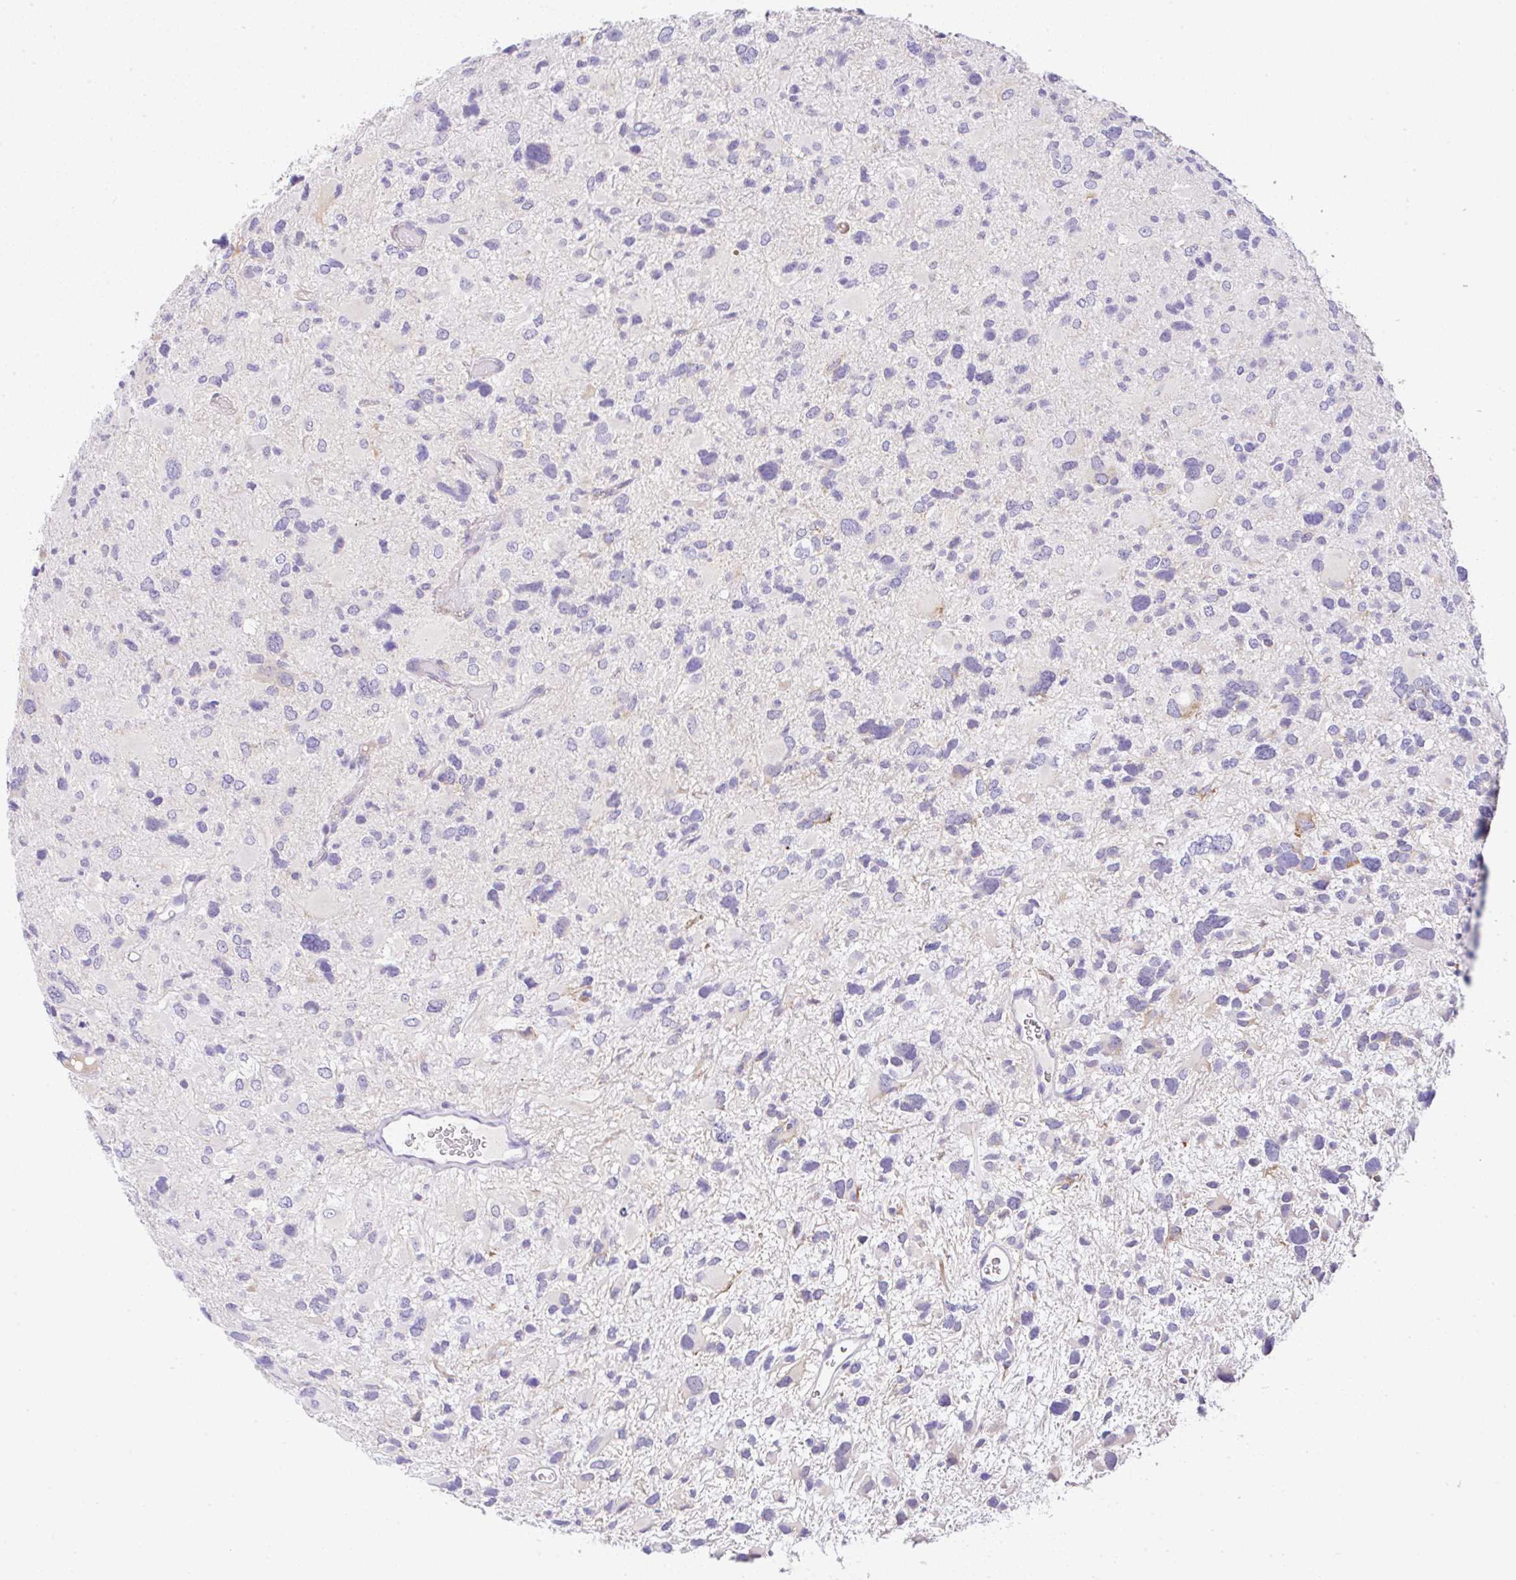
{"staining": {"intensity": "negative", "quantity": "none", "location": "none"}, "tissue": "glioma", "cell_type": "Tumor cells", "image_type": "cancer", "snomed": [{"axis": "morphology", "description": "Glioma, malignant, High grade"}, {"axis": "topography", "description": "Brain"}], "caption": "There is no significant positivity in tumor cells of glioma. (DAB (3,3'-diaminobenzidine) IHC with hematoxylin counter stain).", "gene": "SERPINE3", "patient": {"sex": "female", "age": 11}}